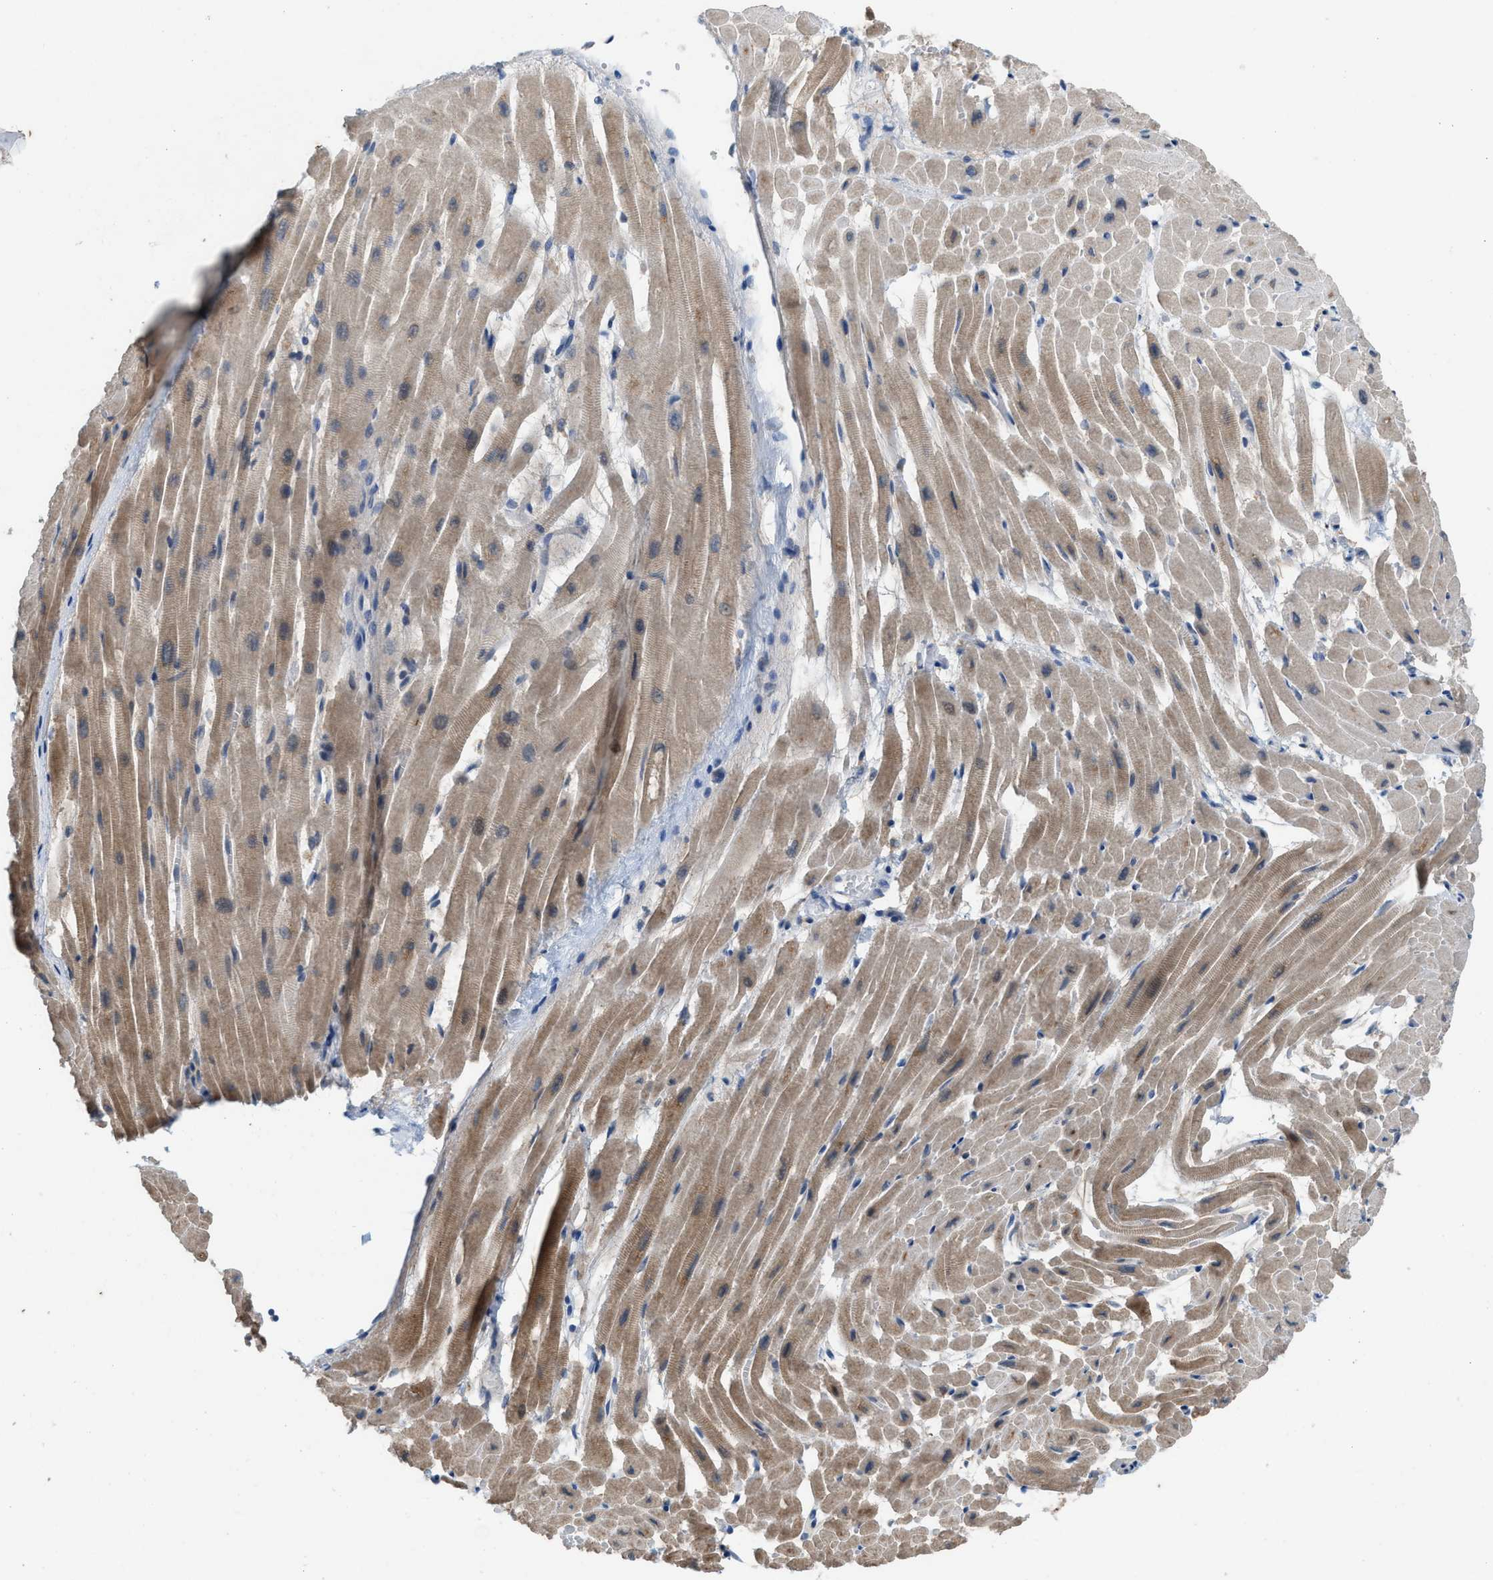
{"staining": {"intensity": "moderate", "quantity": "25%-75%", "location": "cytoplasmic/membranous"}, "tissue": "heart muscle", "cell_type": "Cardiomyocytes", "image_type": "normal", "snomed": [{"axis": "morphology", "description": "Normal tissue, NOS"}, {"axis": "topography", "description": "Heart"}], "caption": "Immunohistochemical staining of benign human heart muscle demonstrates 25%-75% levels of moderate cytoplasmic/membranous protein expression in approximately 25%-75% of cardiomyocytes.", "gene": "PLAA", "patient": {"sex": "male", "age": 45}}